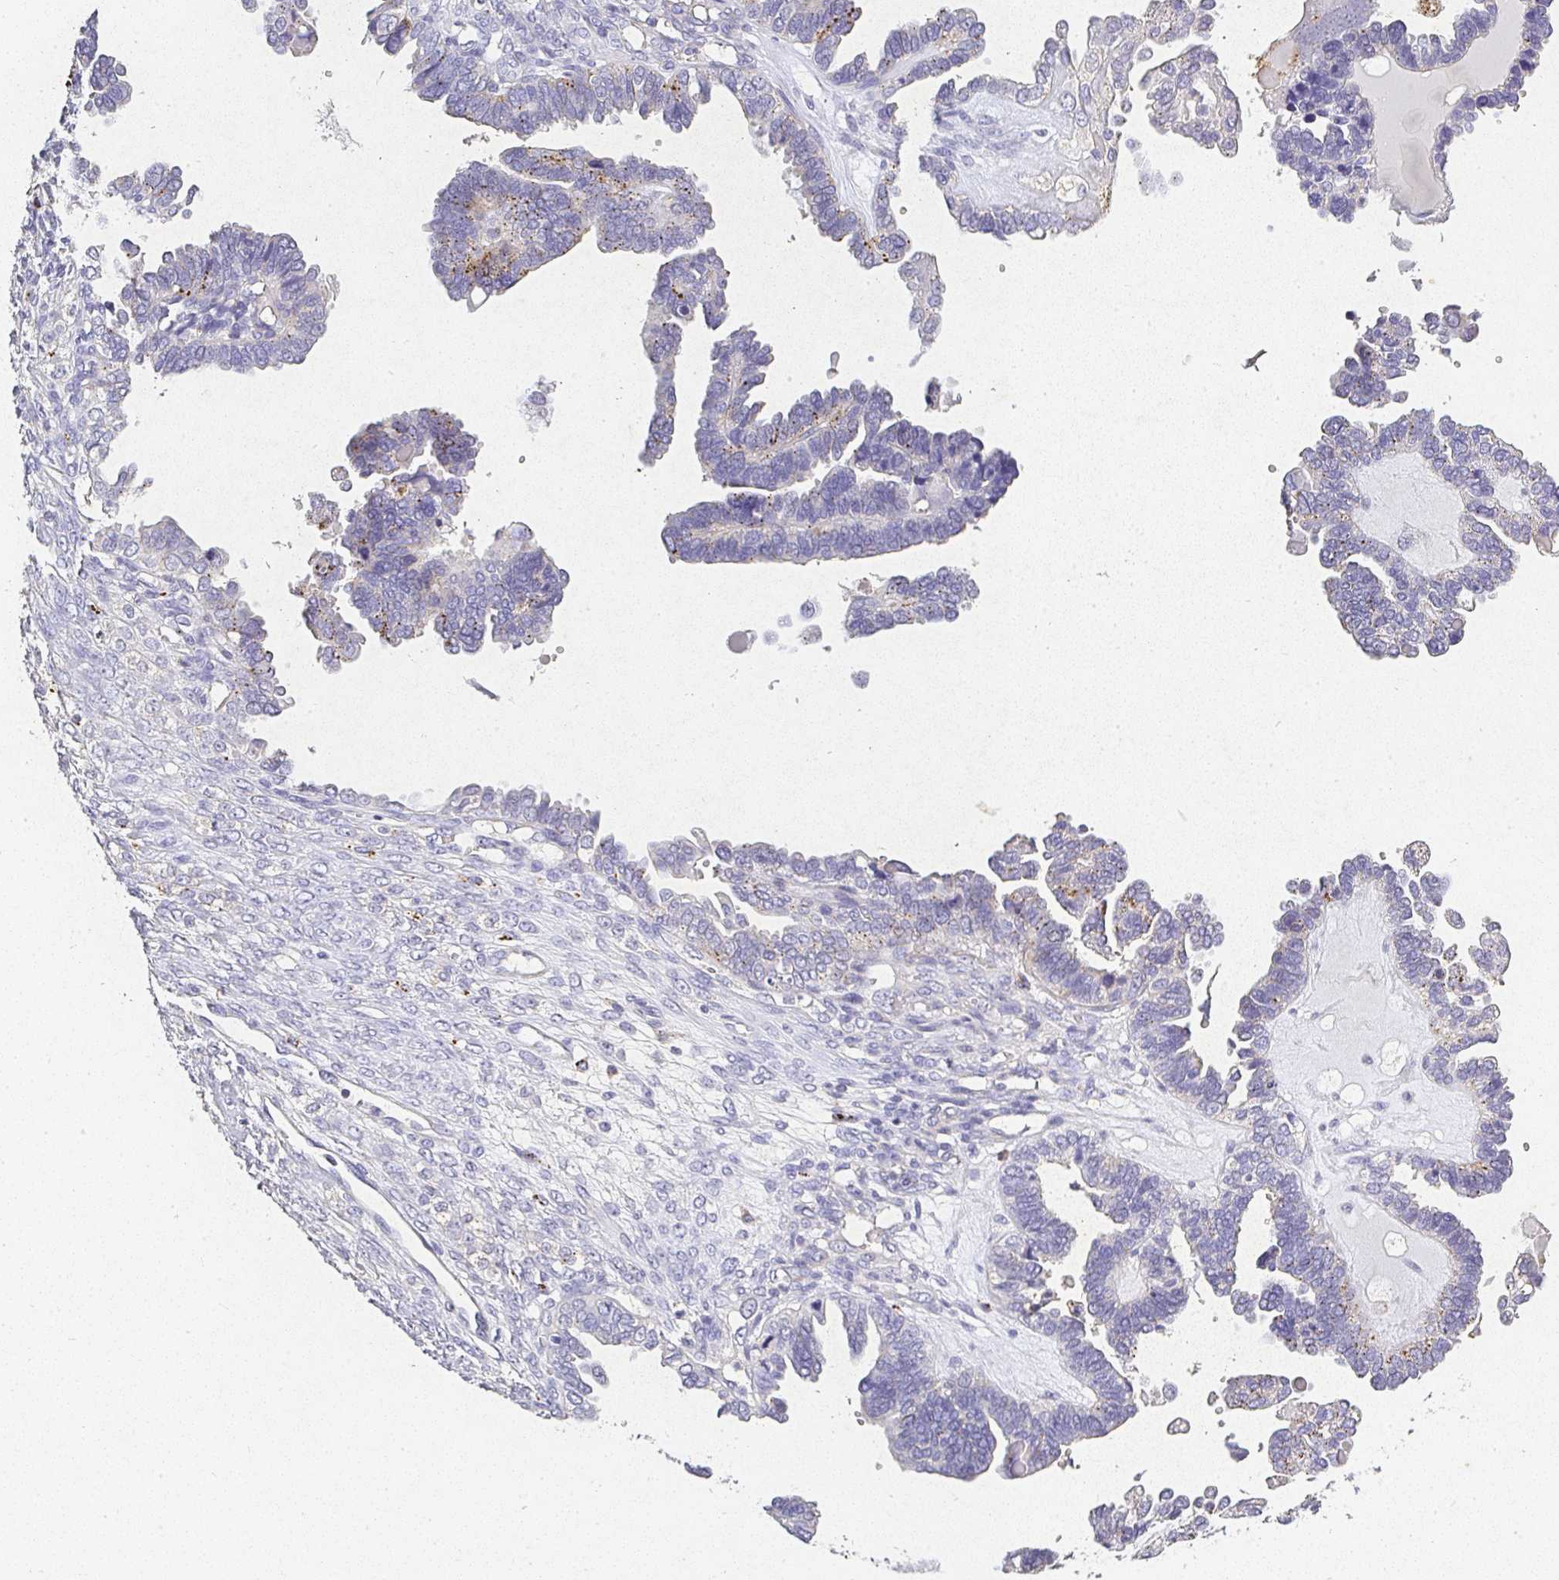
{"staining": {"intensity": "negative", "quantity": "none", "location": "none"}, "tissue": "ovarian cancer", "cell_type": "Tumor cells", "image_type": "cancer", "snomed": [{"axis": "morphology", "description": "Cystadenocarcinoma, serous, NOS"}, {"axis": "topography", "description": "Ovary"}], "caption": "This is an IHC histopathology image of human ovarian cancer. There is no expression in tumor cells.", "gene": "RPS2", "patient": {"sex": "female", "age": 51}}